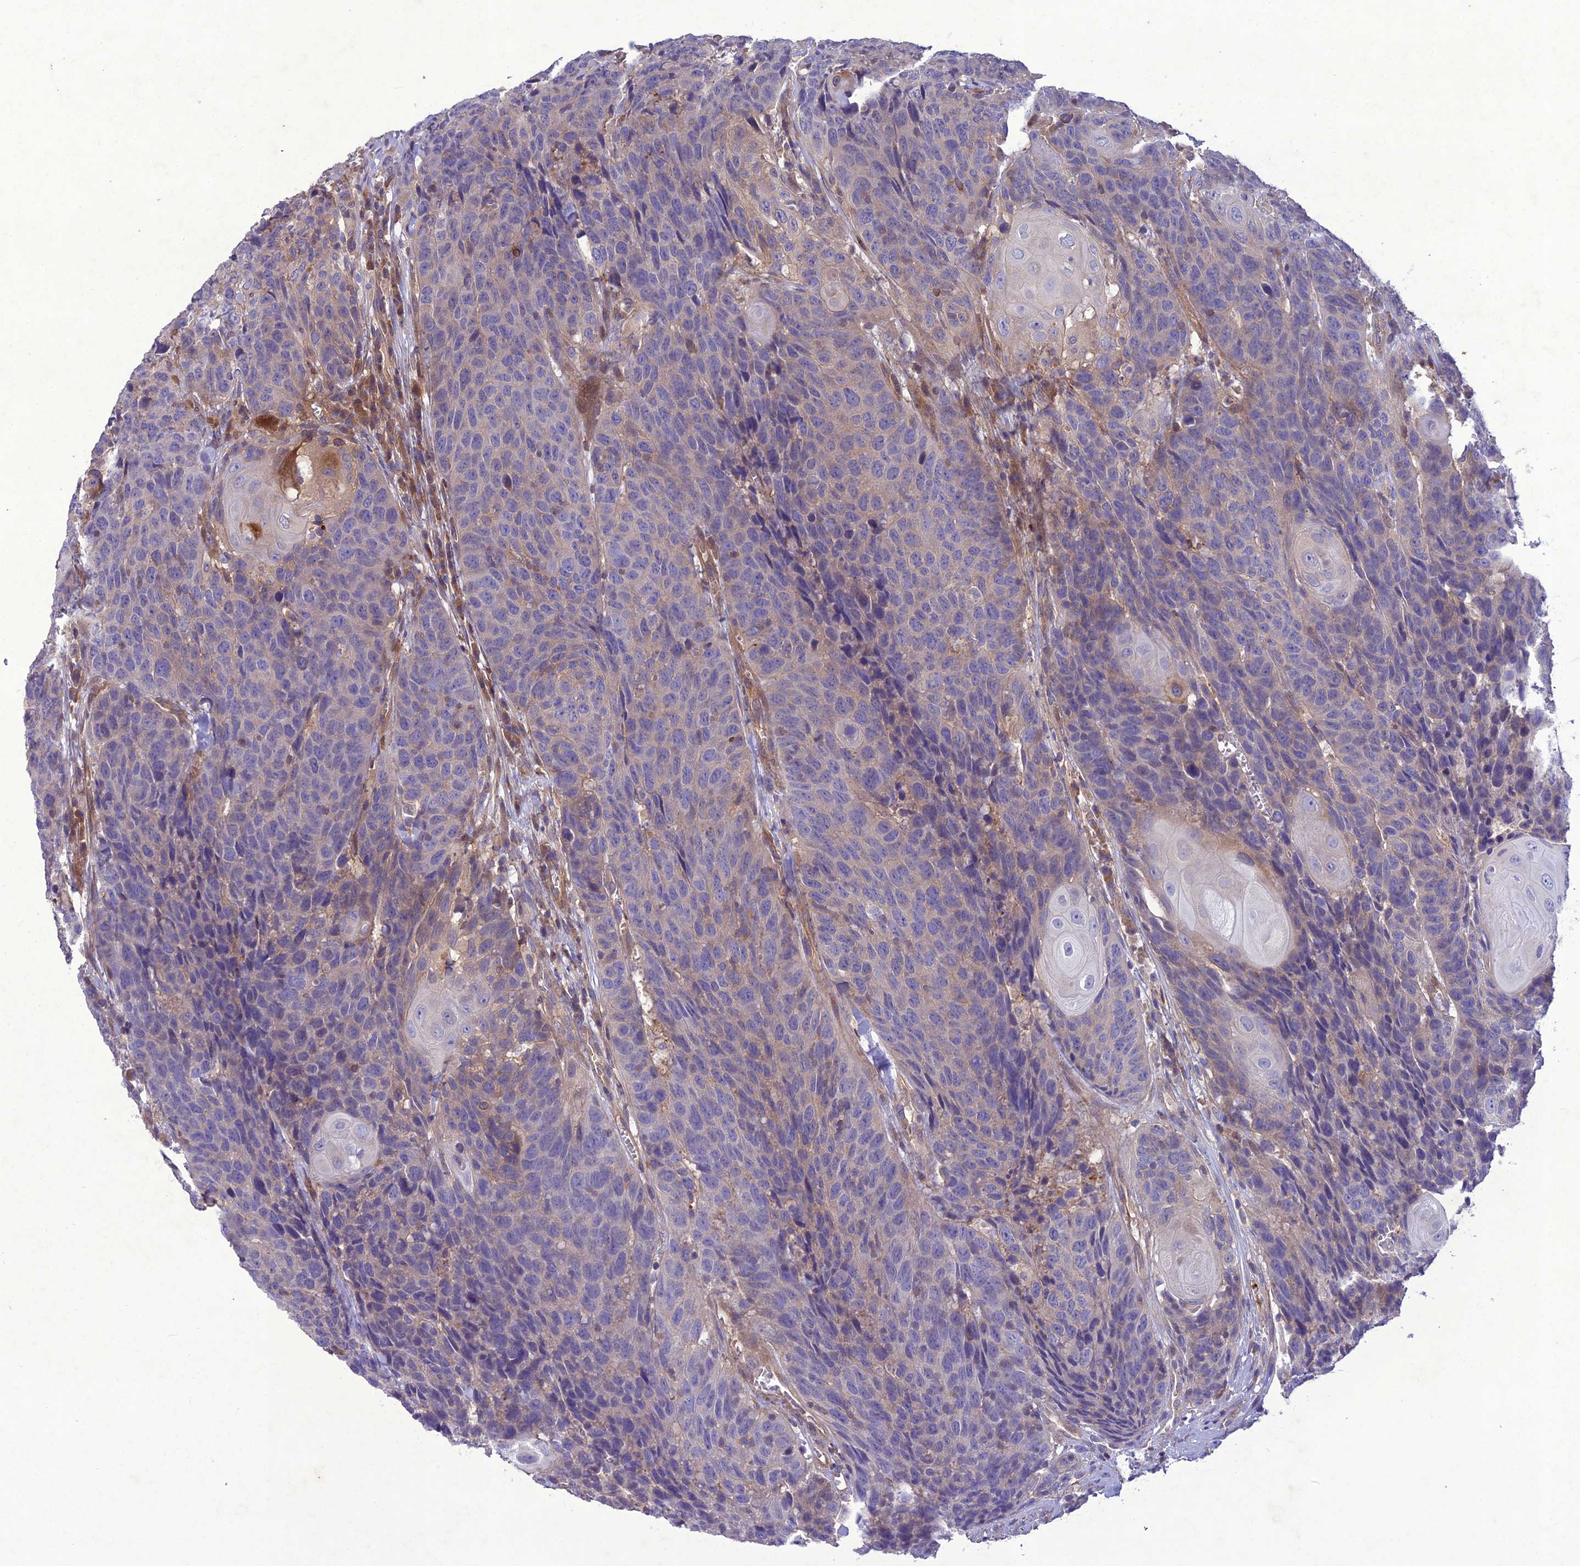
{"staining": {"intensity": "negative", "quantity": "none", "location": "none"}, "tissue": "head and neck cancer", "cell_type": "Tumor cells", "image_type": "cancer", "snomed": [{"axis": "morphology", "description": "Squamous cell carcinoma, NOS"}, {"axis": "topography", "description": "Head-Neck"}], "caption": "The IHC micrograph has no significant expression in tumor cells of head and neck cancer tissue.", "gene": "GDF6", "patient": {"sex": "male", "age": 66}}